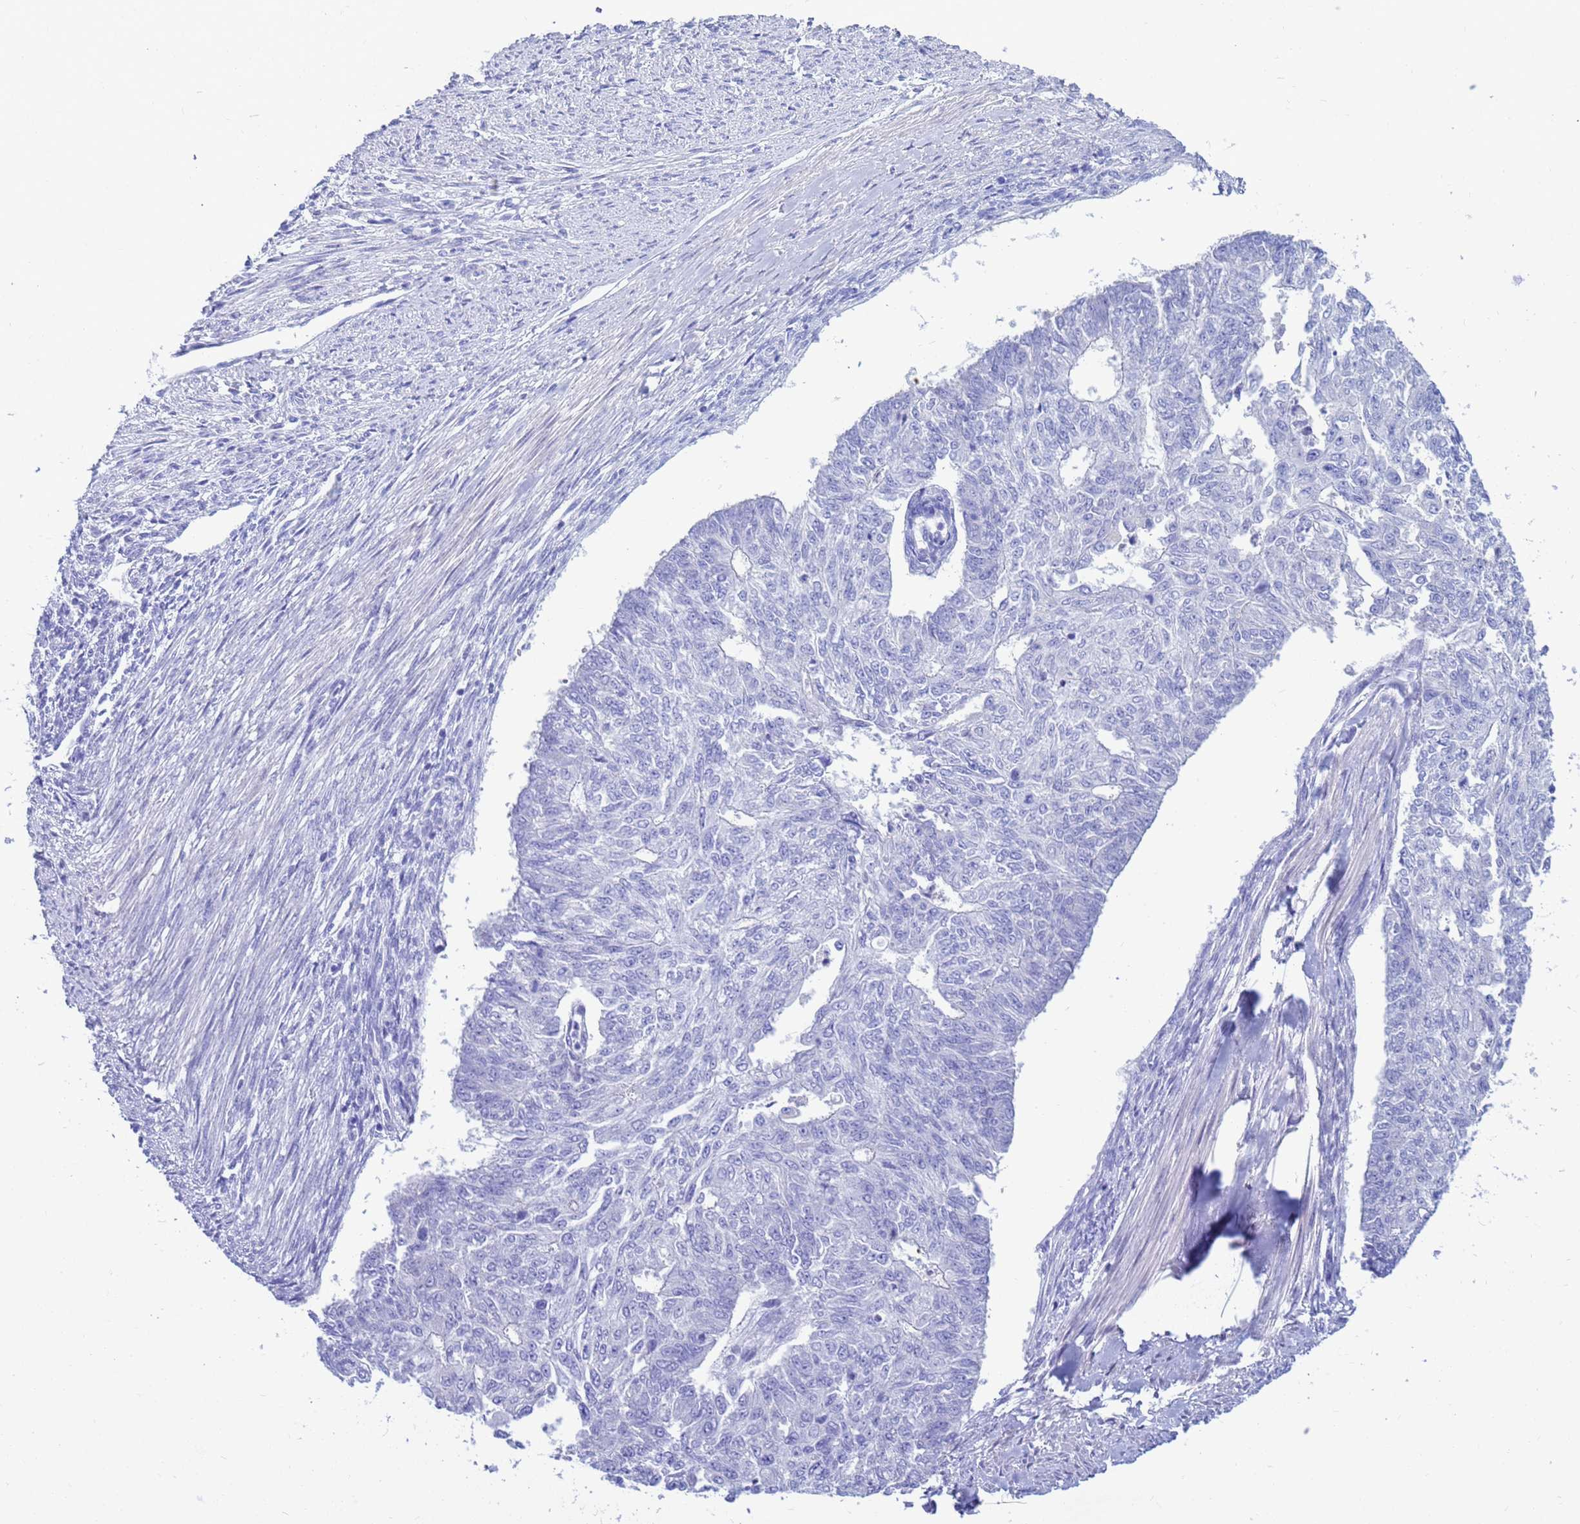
{"staining": {"intensity": "negative", "quantity": "none", "location": "none"}, "tissue": "endometrial cancer", "cell_type": "Tumor cells", "image_type": "cancer", "snomed": [{"axis": "morphology", "description": "Adenocarcinoma, NOS"}, {"axis": "topography", "description": "Endometrium"}], "caption": "A high-resolution image shows immunohistochemistry staining of endometrial cancer (adenocarcinoma), which exhibits no significant staining in tumor cells. (Immunohistochemistry (ihc), brightfield microscopy, high magnification).", "gene": "SYCN", "patient": {"sex": "female", "age": 32}}